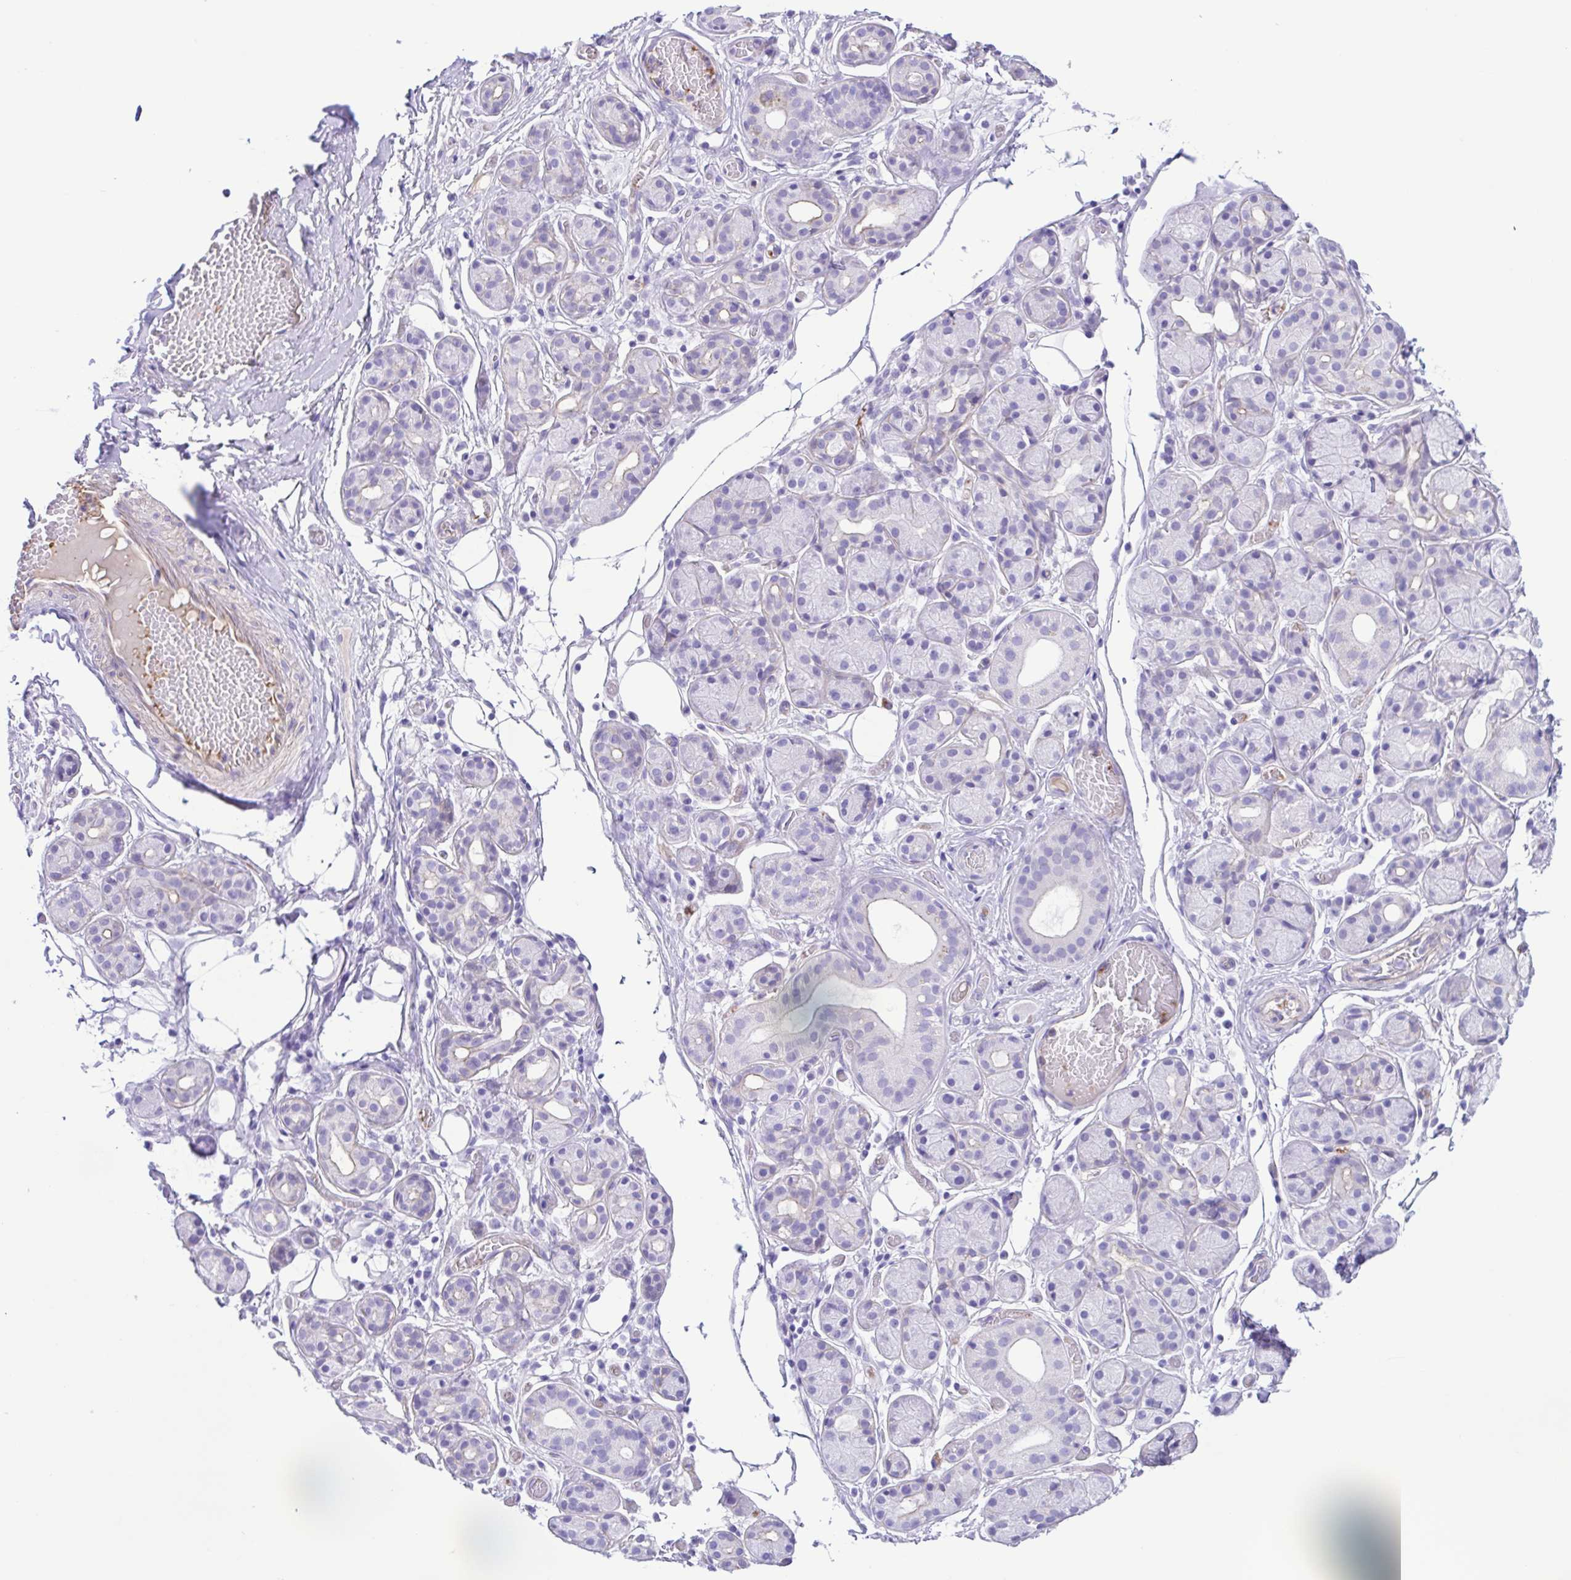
{"staining": {"intensity": "negative", "quantity": "none", "location": "none"}, "tissue": "salivary gland", "cell_type": "Glandular cells", "image_type": "normal", "snomed": [{"axis": "morphology", "description": "Normal tissue, NOS"}, {"axis": "topography", "description": "Salivary gland"}, {"axis": "topography", "description": "Peripheral nerve tissue"}], "caption": "This is an immunohistochemistry photomicrograph of normal salivary gland. There is no expression in glandular cells.", "gene": "CYP11B1", "patient": {"sex": "male", "age": 71}}